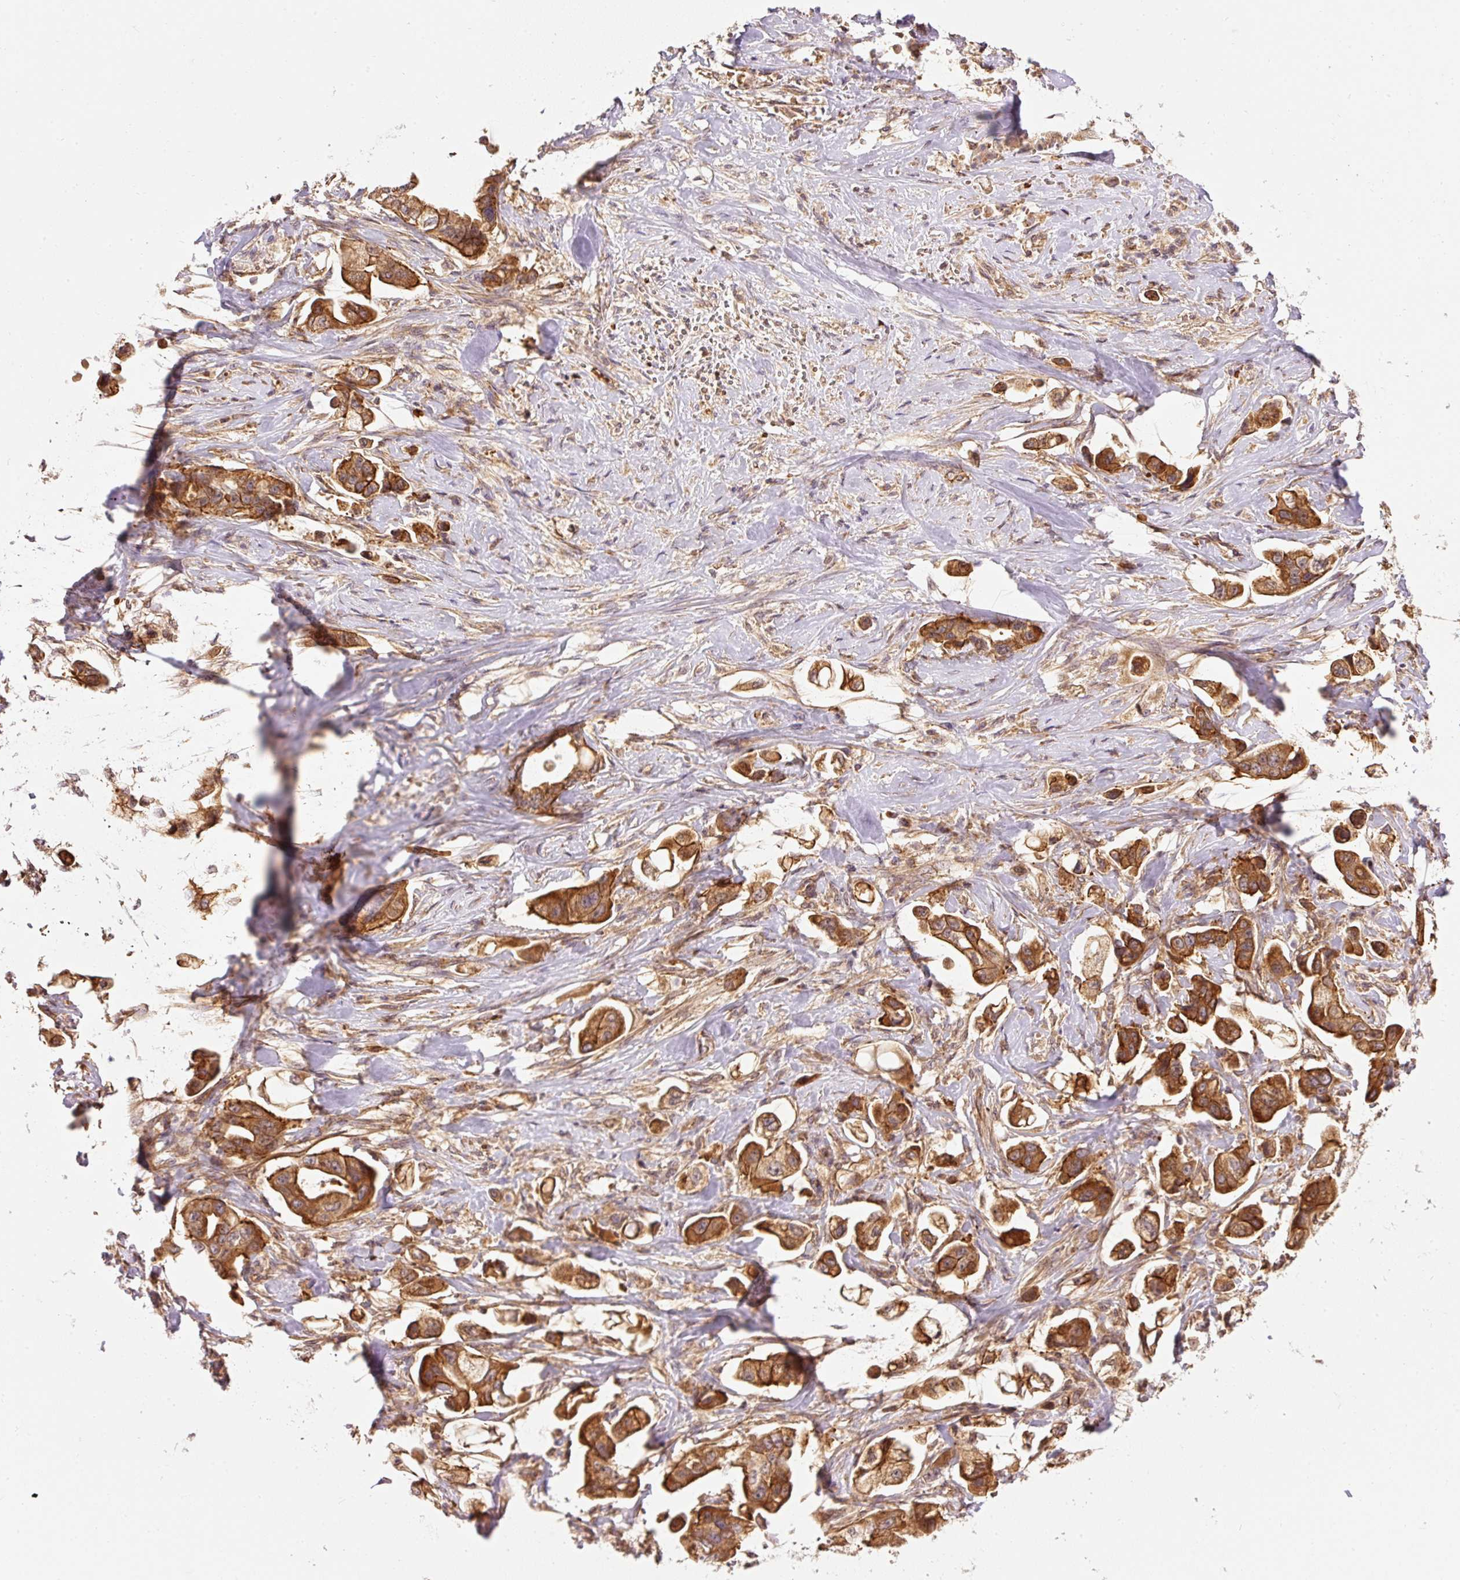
{"staining": {"intensity": "strong", "quantity": ">75%", "location": "cytoplasmic/membranous"}, "tissue": "stomach cancer", "cell_type": "Tumor cells", "image_type": "cancer", "snomed": [{"axis": "morphology", "description": "Adenocarcinoma, NOS"}, {"axis": "topography", "description": "Stomach"}], "caption": "This image demonstrates IHC staining of human stomach cancer, with high strong cytoplasmic/membranous expression in about >75% of tumor cells.", "gene": "ADCY4", "patient": {"sex": "male", "age": 62}}